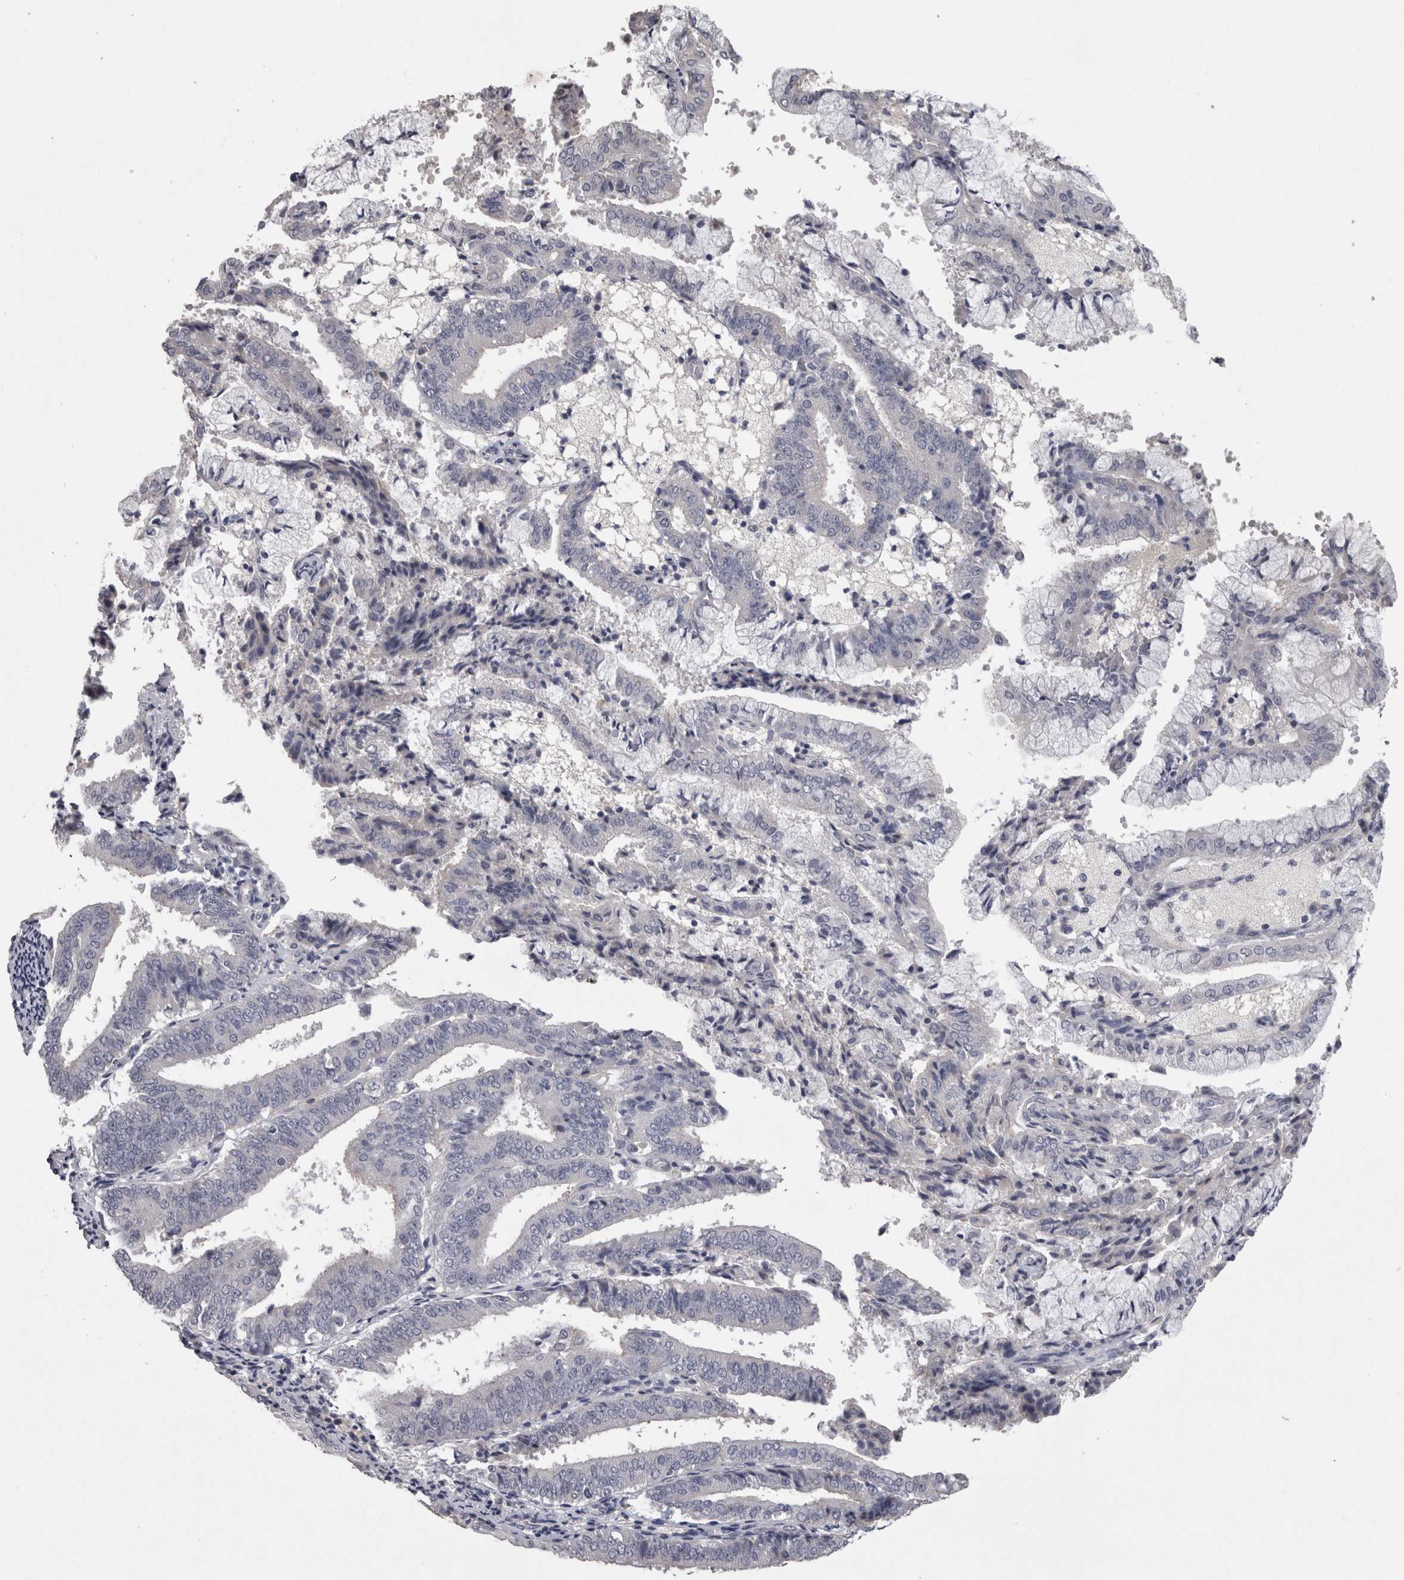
{"staining": {"intensity": "negative", "quantity": "none", "location": "none"}, "tissue": "endometrial cancer", "cell_type": "Tumor cells", "image_type": "cancer", "snomed": [{"axis": "morphology", "description": "Adenocarcinoma, NOS"}, {"axis": "topography", "description": "Endometrium"}], "caption": "A histopathology image of human endometrial cancer is negative for staining in tumor cells.", "gene": "PON3", "patient": {"sex": "female", "age": 63}}